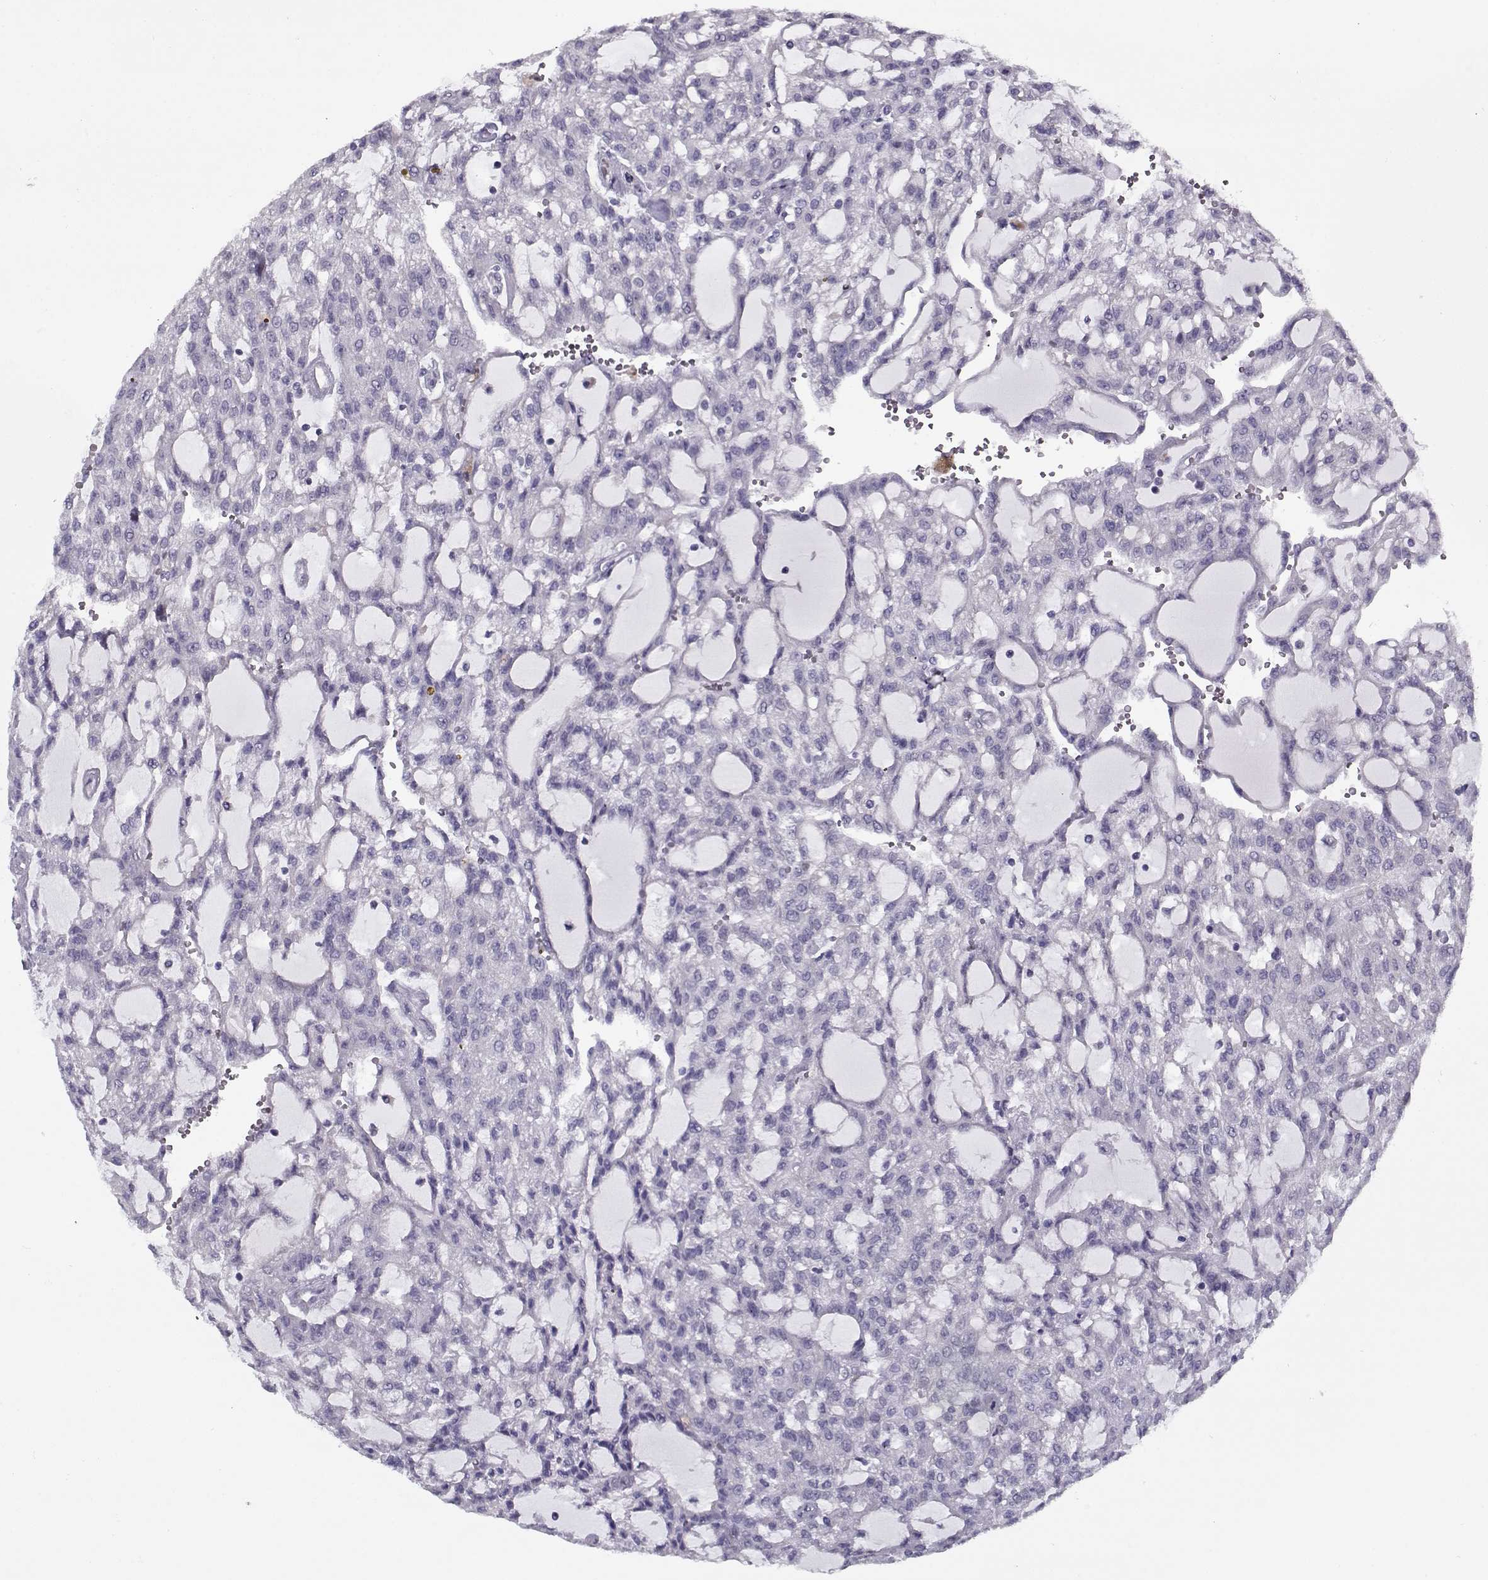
{"staining": {"intensity": "negative", "quantity": "none", "location": "none"}, "tissue": "renal cancer", "cell_type": "Tumor cells", "image_type": "cancer", "snomed": [{"axis": "morphology", "description": "Adenocarcinoma, NOS"}, {"axis": "topography", "description": "Kidney"}], "caption": "Human renal cancer (adenocarcinoma) stained for a protein using immunohistochemistry (IHC) shows no positivity in tumor cells.", "gene": "PP2D1", "patient": {"sex": "male", "age": 63}}